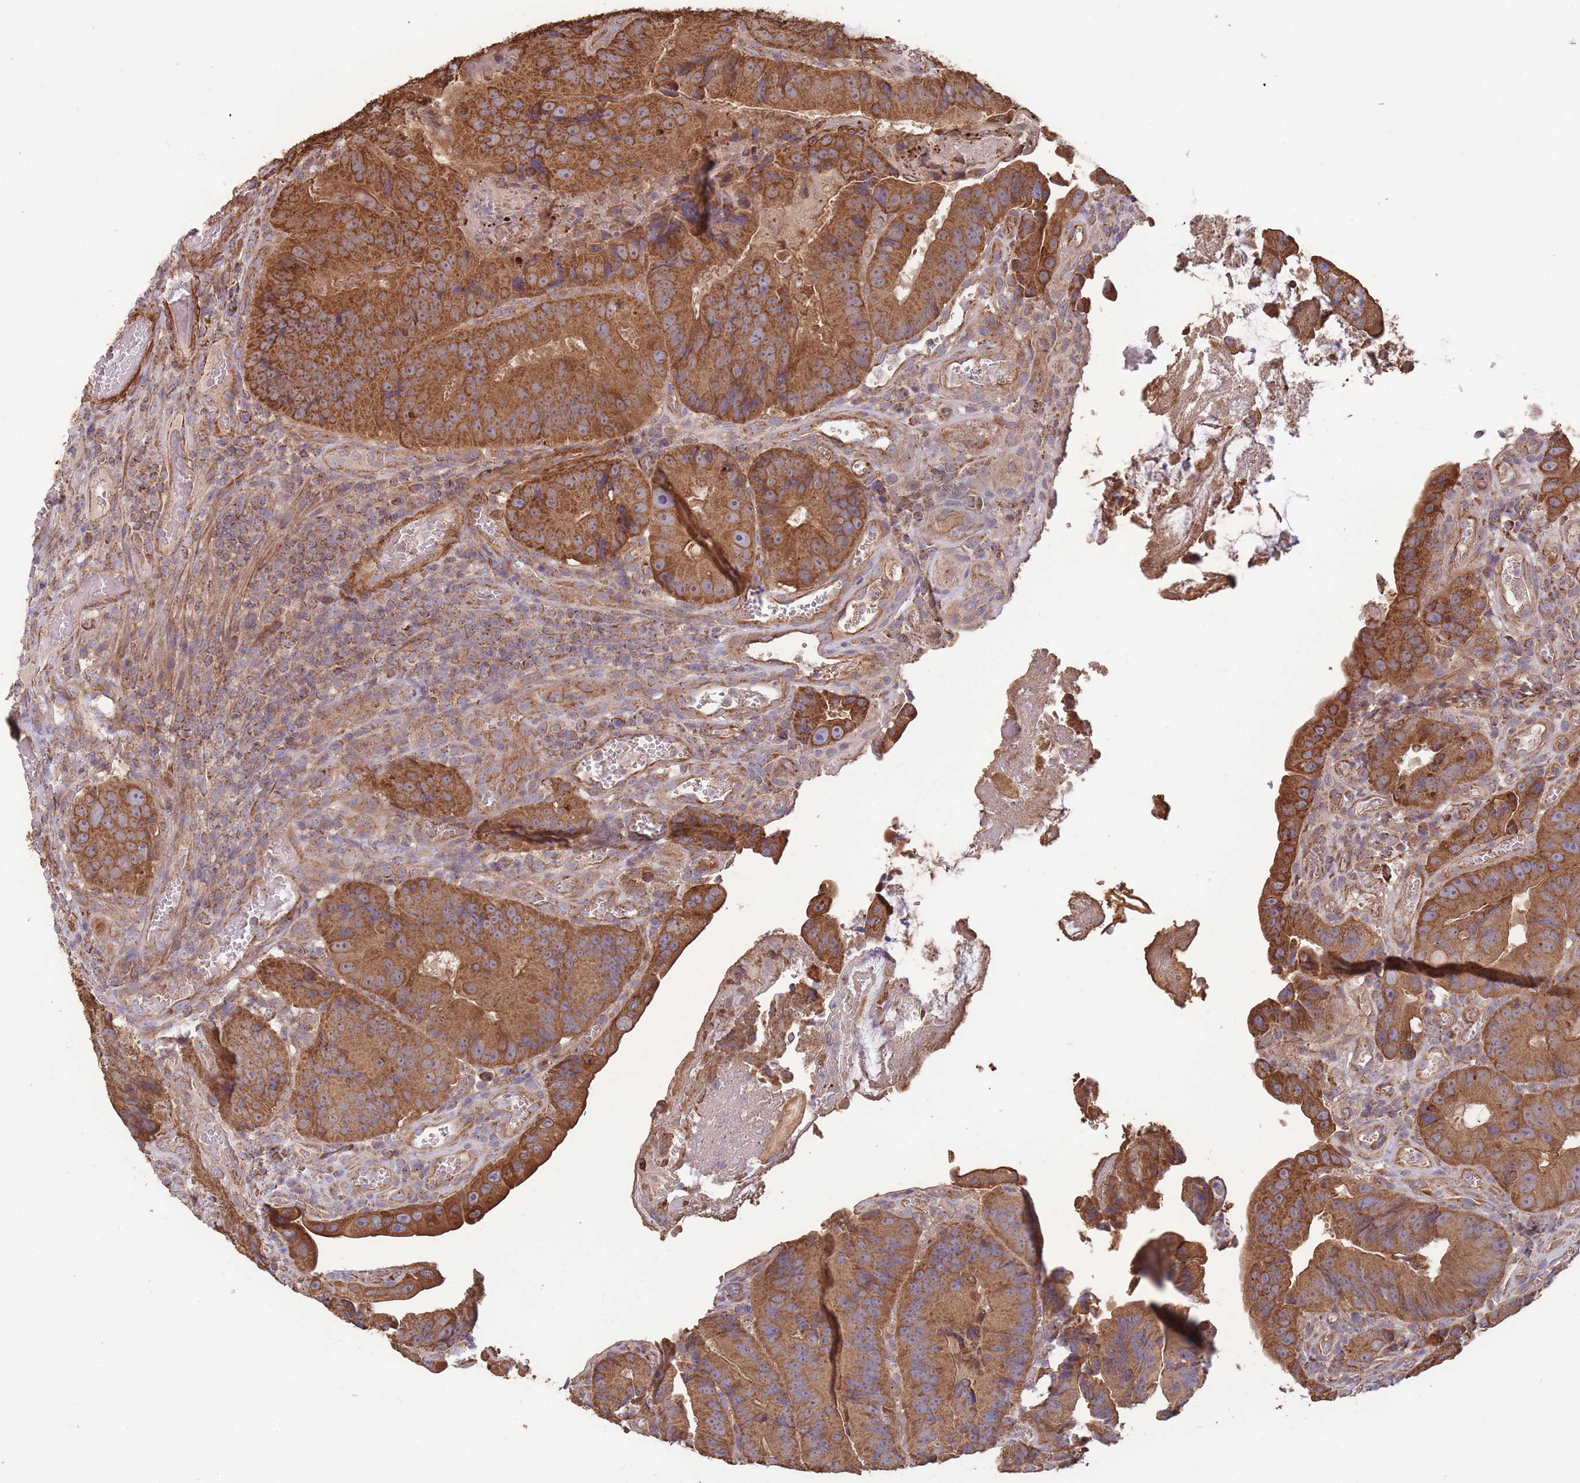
{"staining": {"intensity": "strong", "quantity": ">75%", "location": "cytoplasmic/membranous"}, "tissue": "colorectal cancer", "cell_type": "Tumor cells", "image_type": "cancer", "snomed": [{"axis": "morphology", "description": "Adenocarcinoma, NOS"}, {"axis": "topography", "description": "Colon"}], "caption": "Brown immunohistochemical staining in colorectal adenocarcinoma shows strong cytoplasmic/membranous positivity in about >75% of tumor cells.", "gene": "KIF16B", "patient": {"sex": "female", "age": 86}}